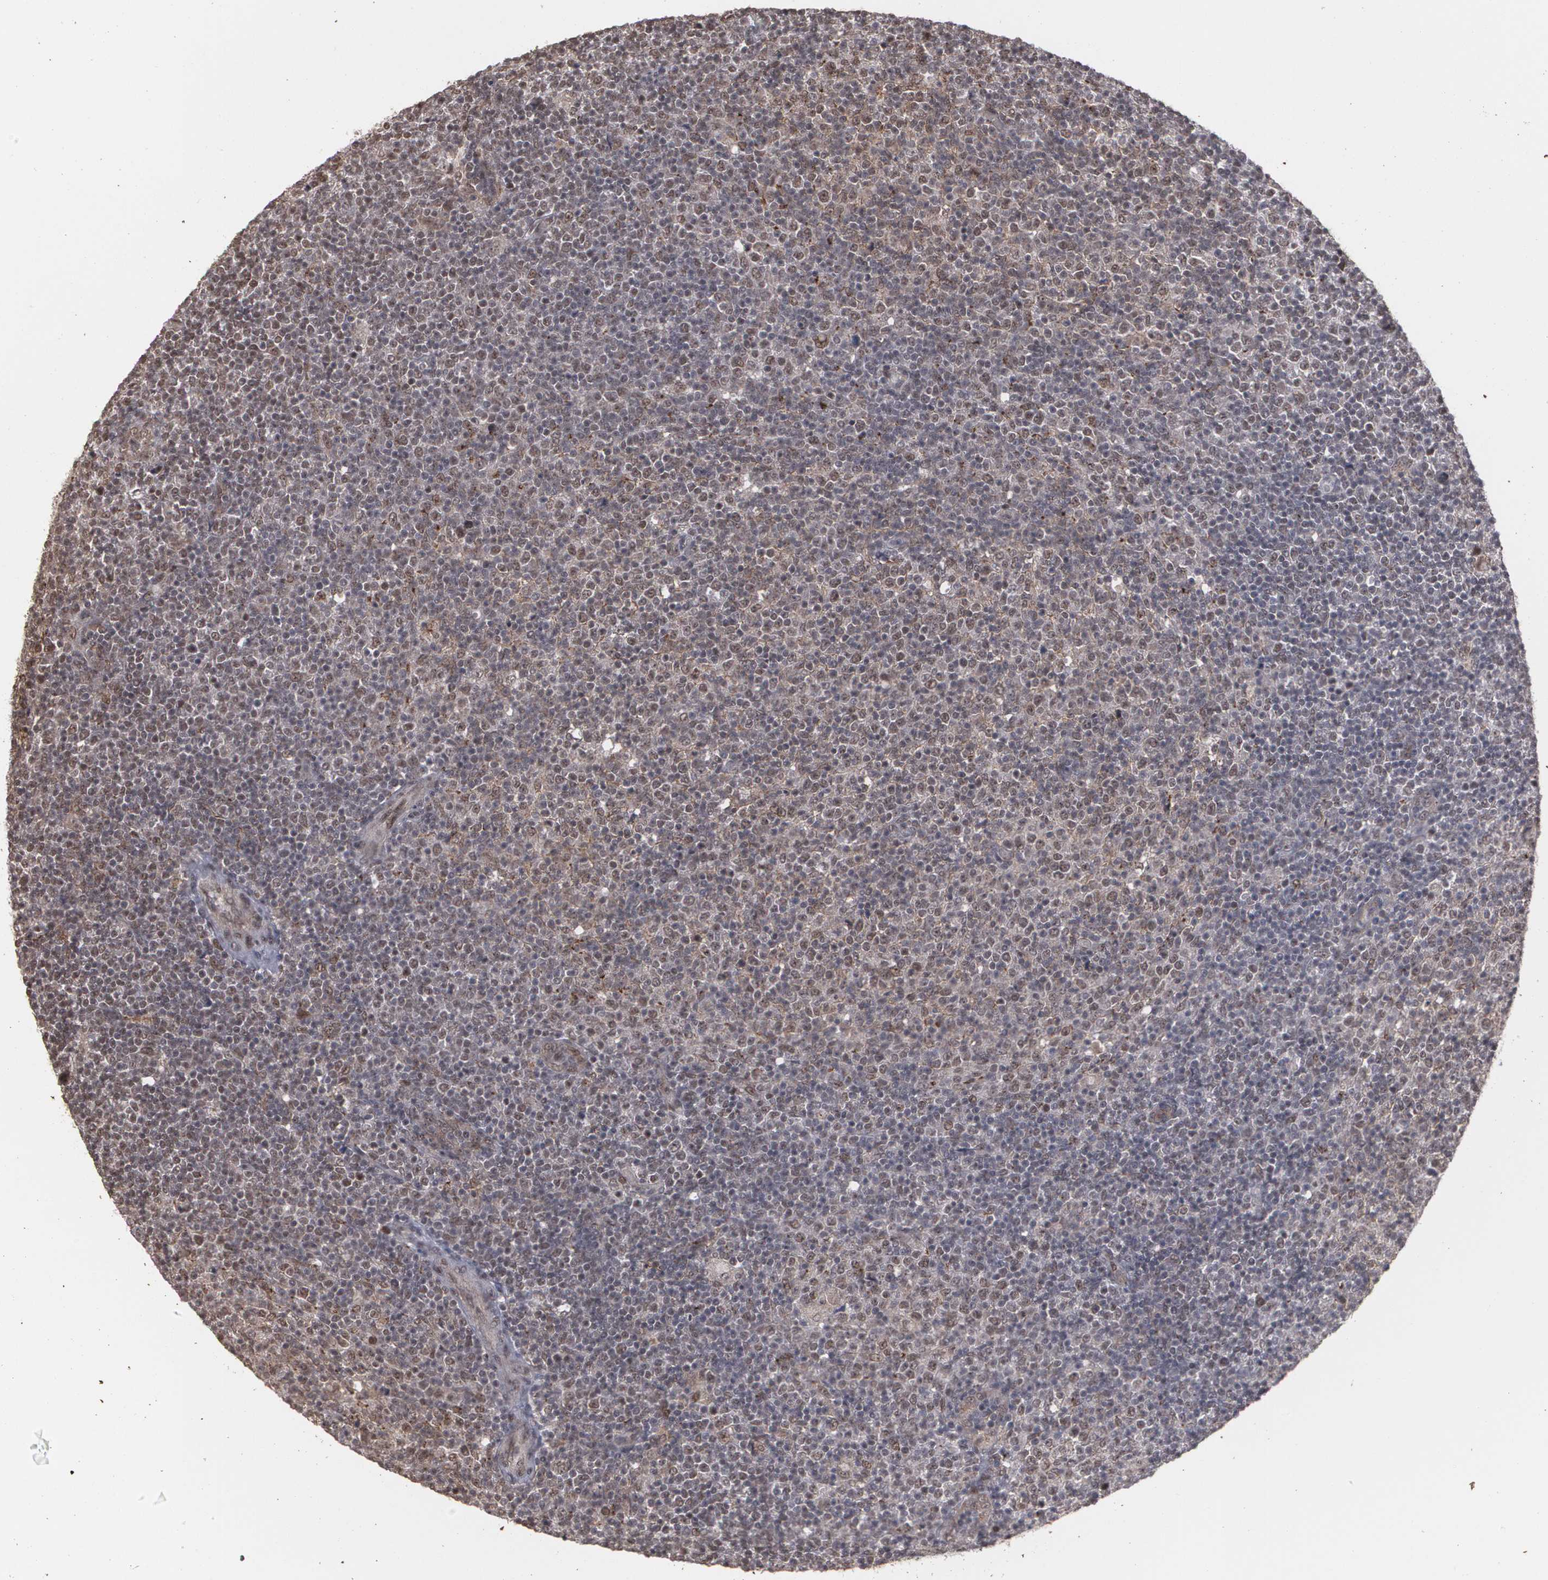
{"staining": {"intensity": "weak", "quantity": ">75%", "location": "nuclear"}, "tissue": "lymphoma", "cell_type": "Tumor cells", "image_type": "cancer", "snomed": [{"axis": "morphology", "description": "Malignant lymphoma, non-Hodgkin's type, Low grade"}, {"axis": "topography", "description": "Lymph node"}], "caption": "Immunohistochemical staining of malignant lymphoma, non-Hodgkin's type (low-grade) shows low levels of weak nuclear expression in about >75% of tumor cells.", "gene": "ZNF75A", "patient": {"sex": "male", "age": 70}}